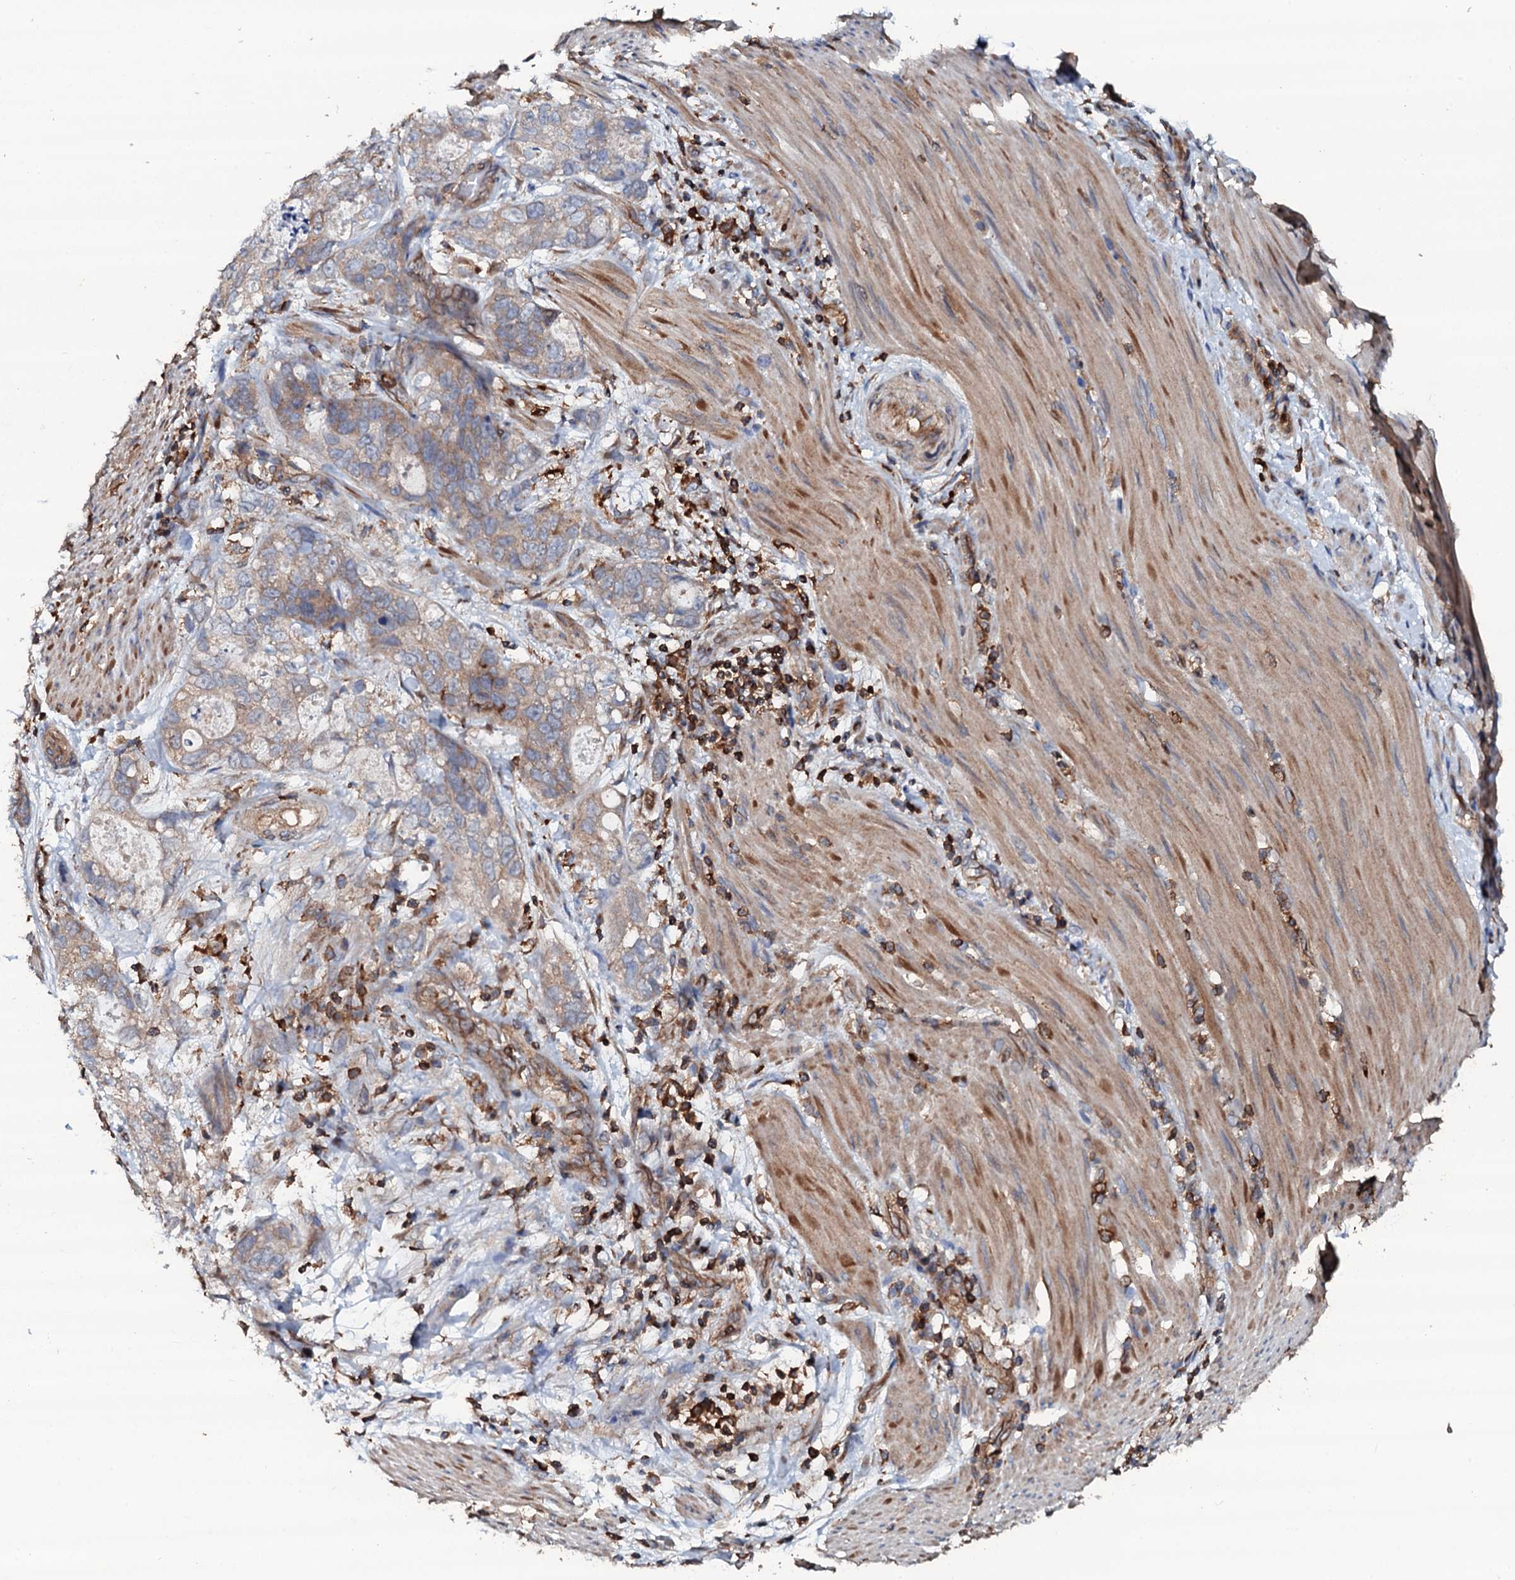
{"staining": {"intensity": "moderate", "quantity": ">75%", "location": "cytoplasmic/membranous"}, "tissue": "stomach cancer", "cell_type": "Tumor cells", "image_type": "cancer", "snomed": [{"axis": "morphology", "description": "Normal tissue, NOS"}, {"axis": "morphology", "description": "Adenocarcinoma, NOS"}, {"axis": "topography", "description": "Stomach"}], "caption": "A medium amount of moderate cytoplasmic/membranous expression is identified in approximately >75% of tumor cells in adenocarcinoma (stomach) tissue.", "gene": "GRK2", "patient": {"sex": "female", "age": 89}}